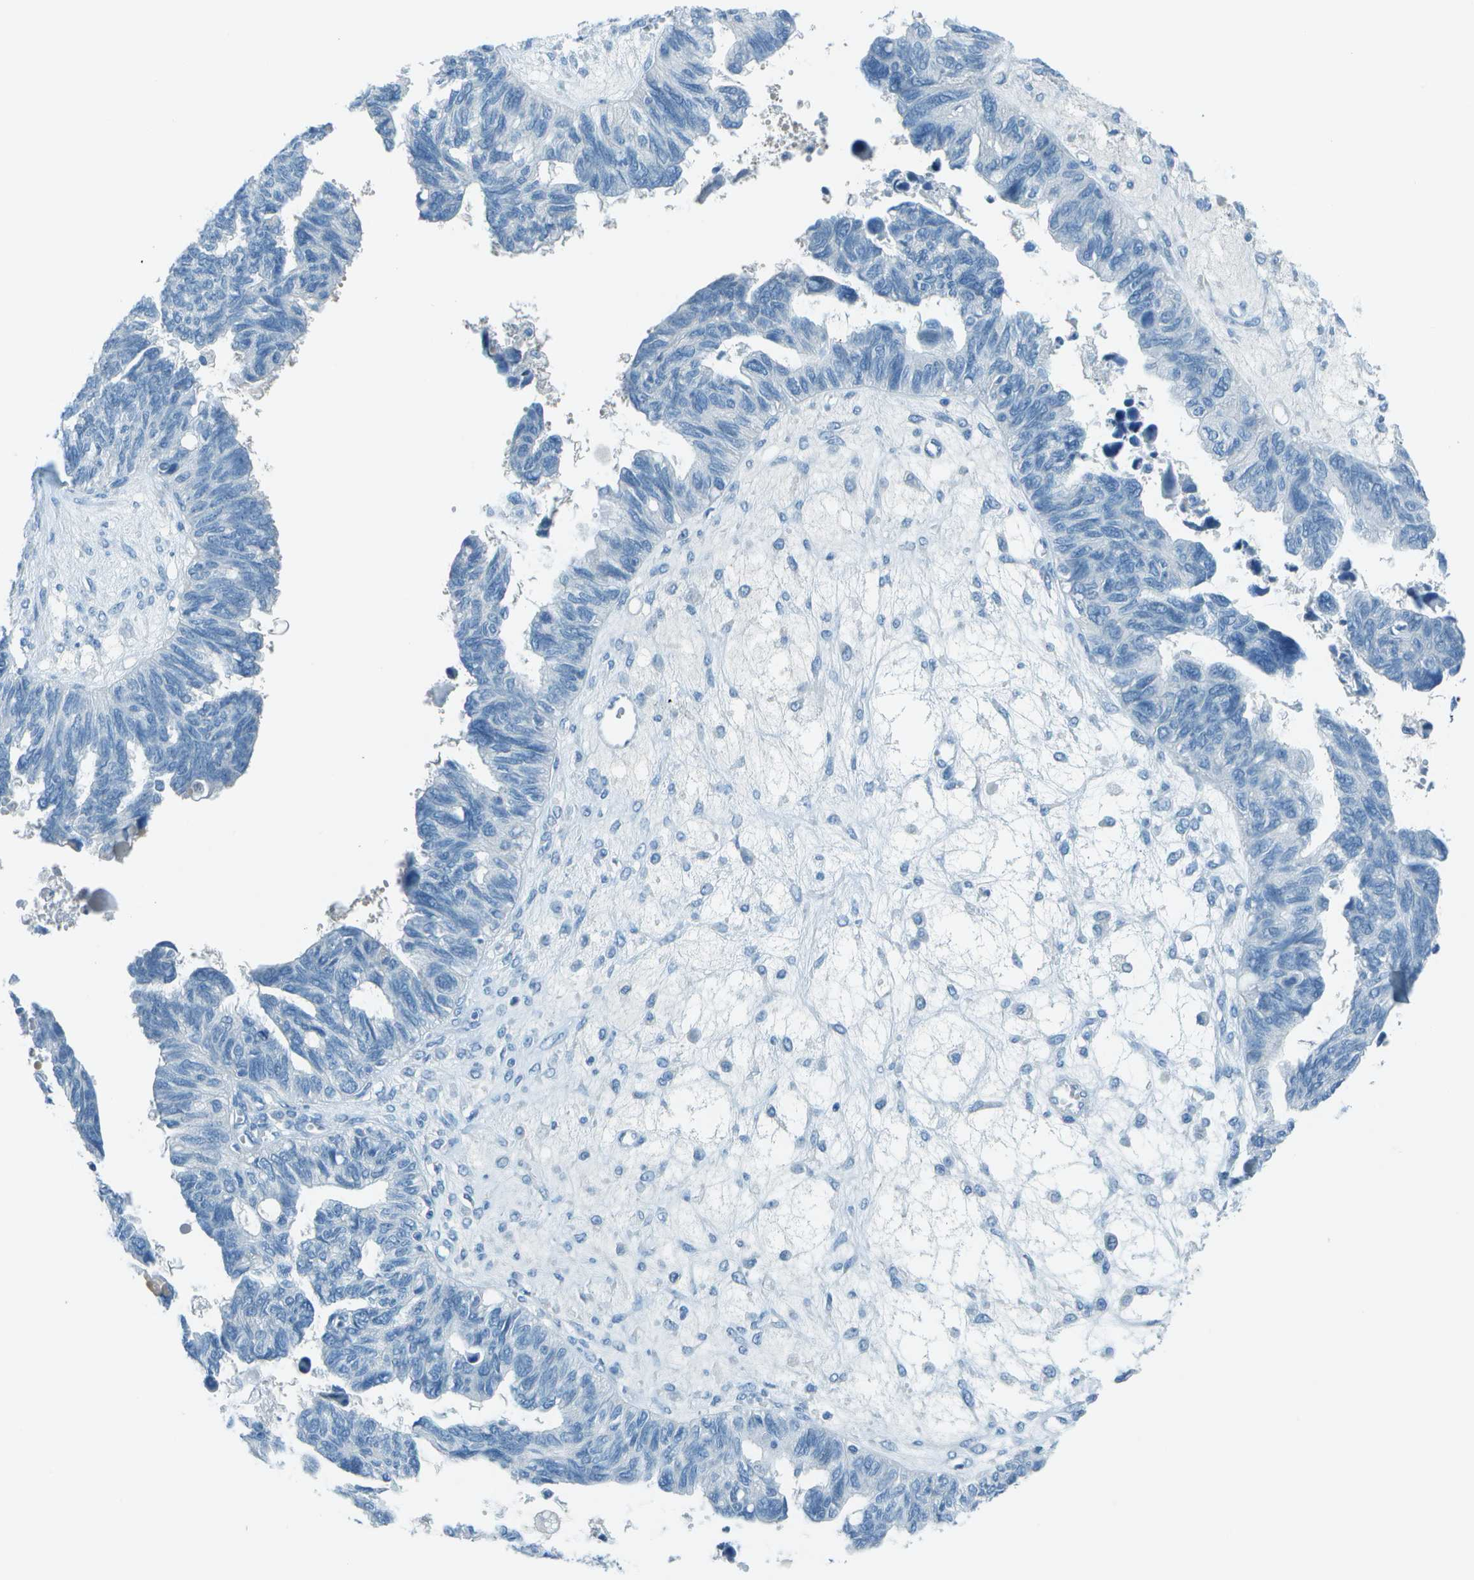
{"staining": {"intensity": "negative", "quantity": "none", "location": "none"}, "tissue": "ovarian cancer", "cell_type": "Tumor cells", "image_type": "cancer", "snomed": [{"axis": "morphology", "description": "Cystadenocarcinoma, serous, NOS"}, {"axis": "topography", "description": "Ovary"}], "caption": "DAB immunohistochemical staining of human ovarian cancer displays no significant positivity in tumor cells. (DAB (3,3'-diaminobenzidine) IHC, high magnification).", "gene": "FGF1", "patient": {"sex": "female", "age": 79}}